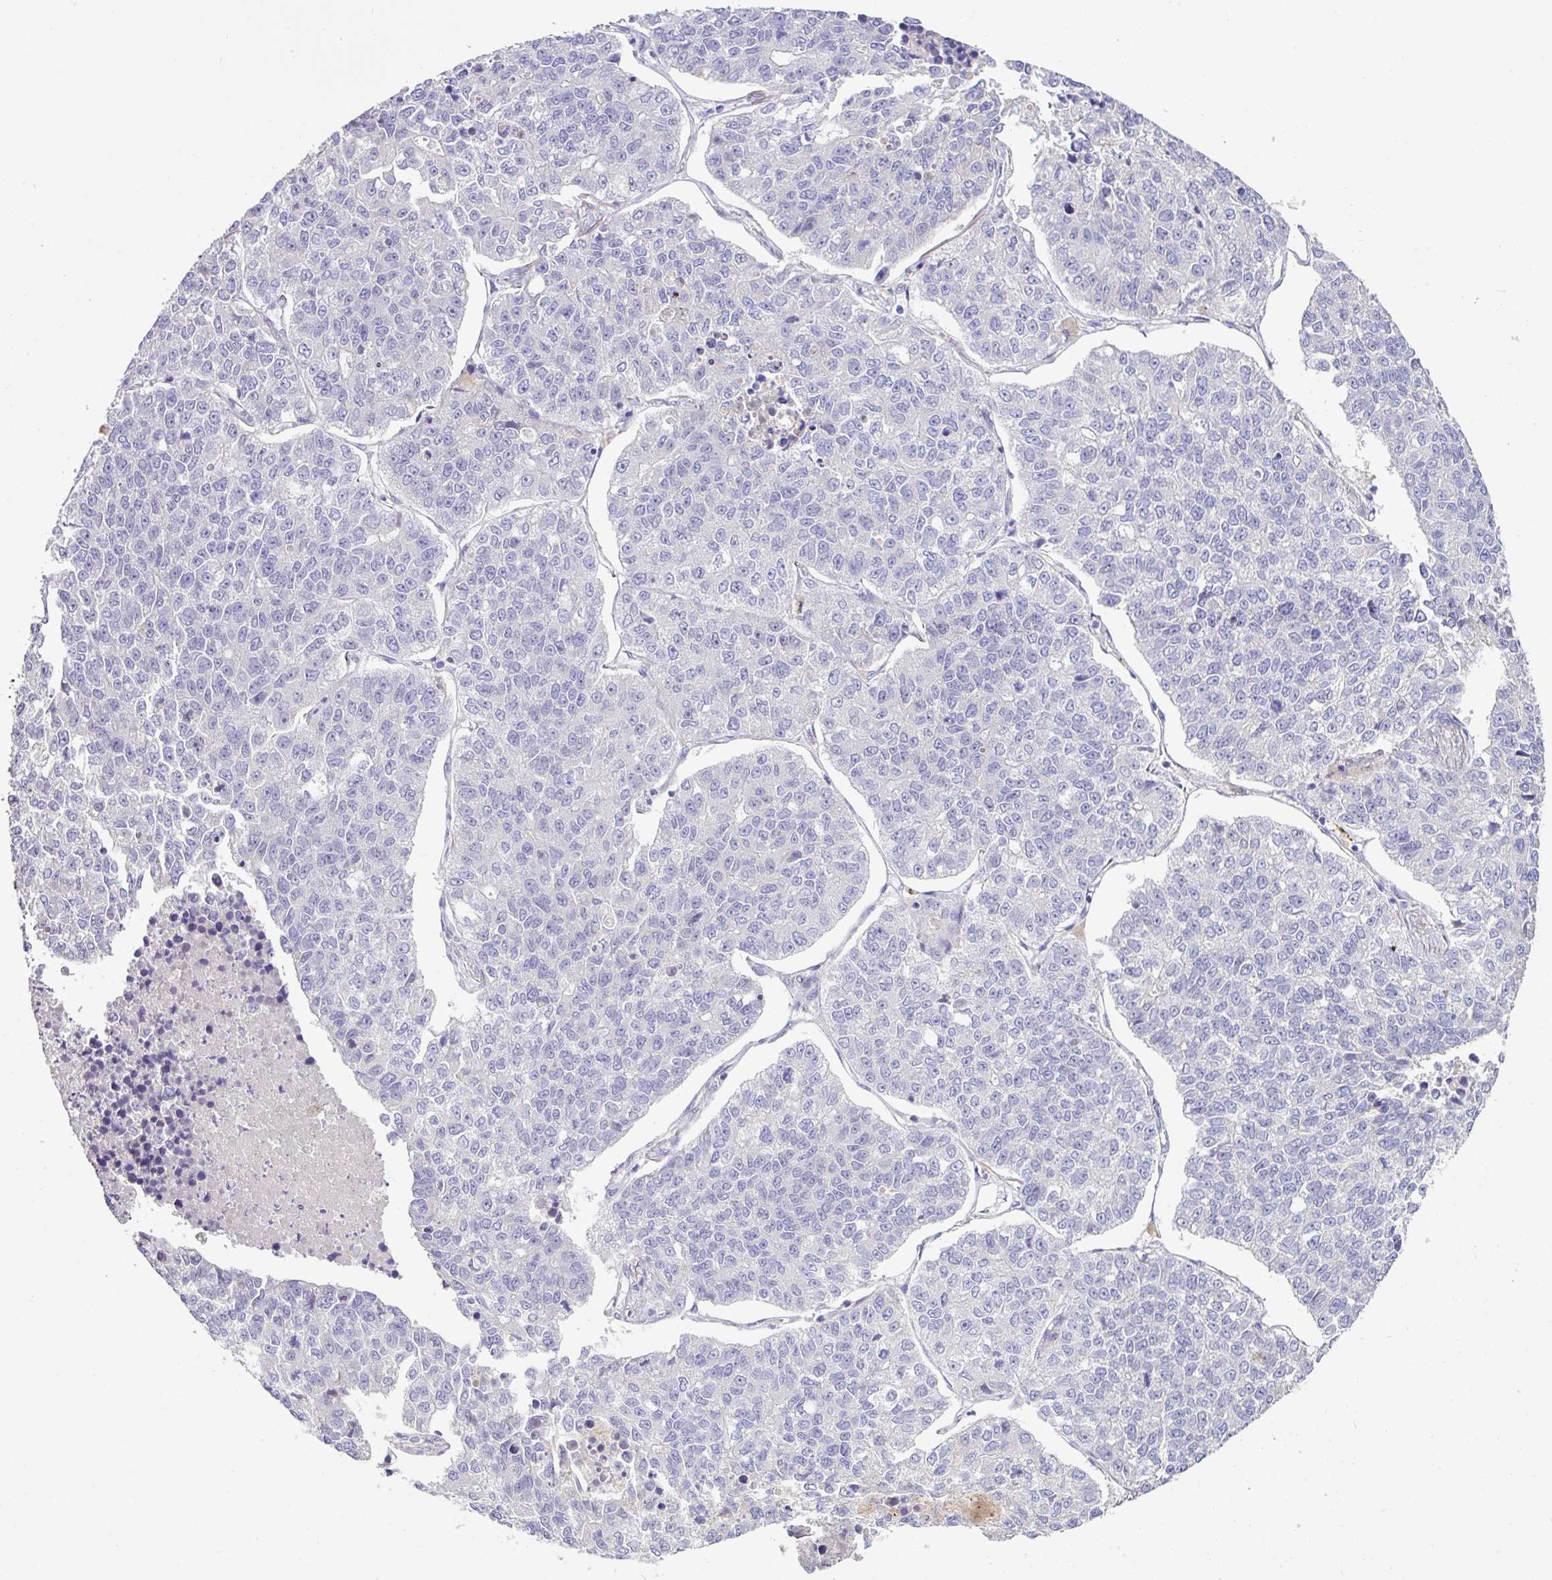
{"staining": {"intensity": "weak", "quantity": "<25%", "location": "cytoplasmic/membranous"}, "tissue": "lung cancer", "cell_type": "Tumor cells", "image_type": "cancer", "snomed": [{"axis": "morphology", "description": "Adenocarcinoma, NOS"}, {"axis": "topography", "description": "Lung"}], "caption": "Tumor cells show no significant protein expression in lung cancer.", "gene": "SLAMF6", "patient": {"sex": "male", "age": 49}}